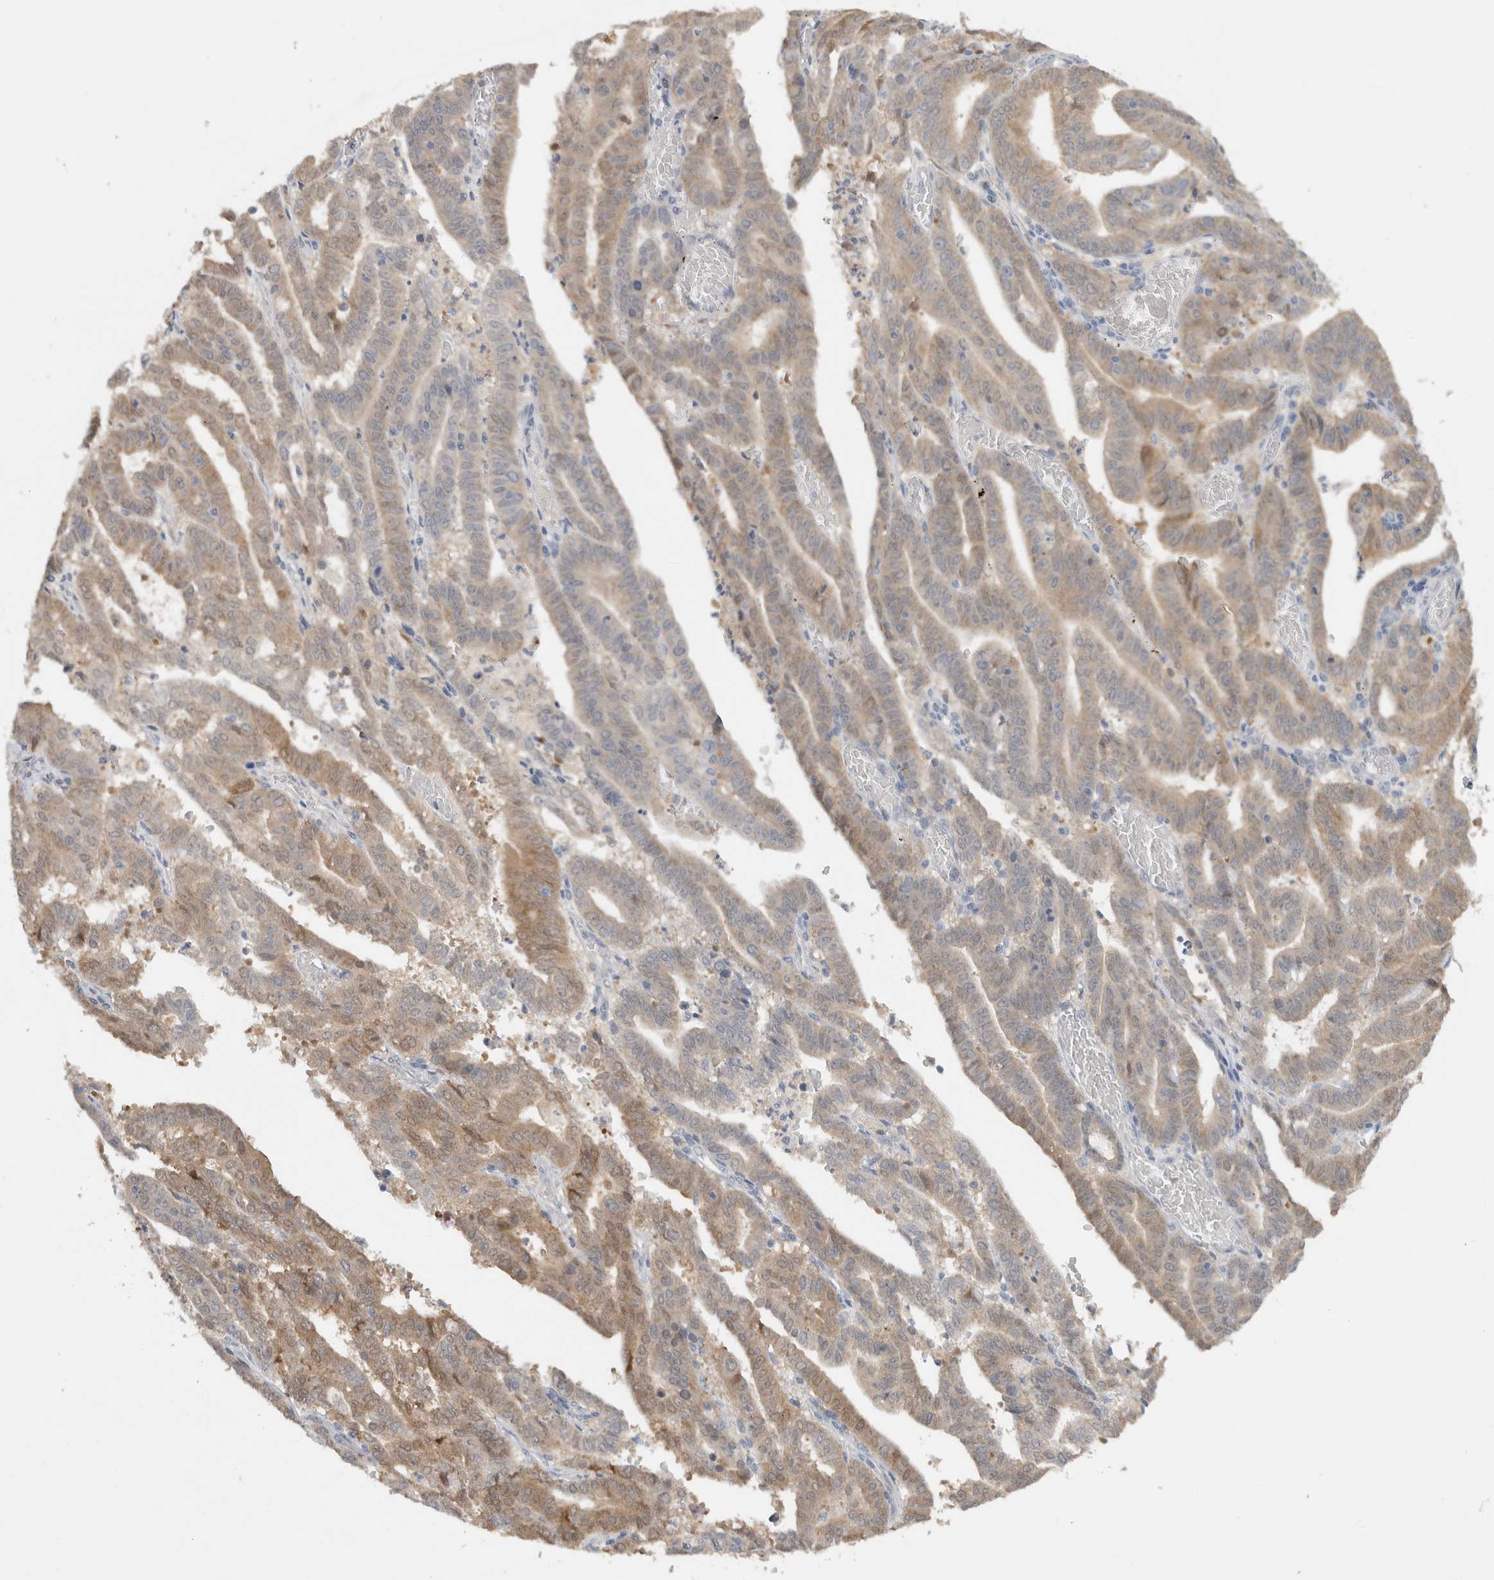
{"staining": {"intensity": "moderate", "quantity": "25%-75%", "location": "cytoplasmic/membranous"}, "tissue": "endometrial cancer", "cell_type": "Tumor cells", "image_type": "cancer", "snomed": [{"axis": "morphology", "description": "Adenocarcinoma, NOS"}, {"axis": "topography", "description": "Uterus"}], "caption": "High-magnification brightfield microscopy of adenocarcinoma (endometrial) stained with DAB (3,3'-diaminobenzidine) (brown) and counterstained with hematoxylin (blue). tumor cells exhibit moderate cytoplasmic/membranous expression is identified in about25%-75% of cells.", "gene": "DEPTOR", "patient": {"sex": "female", "age": 83}}